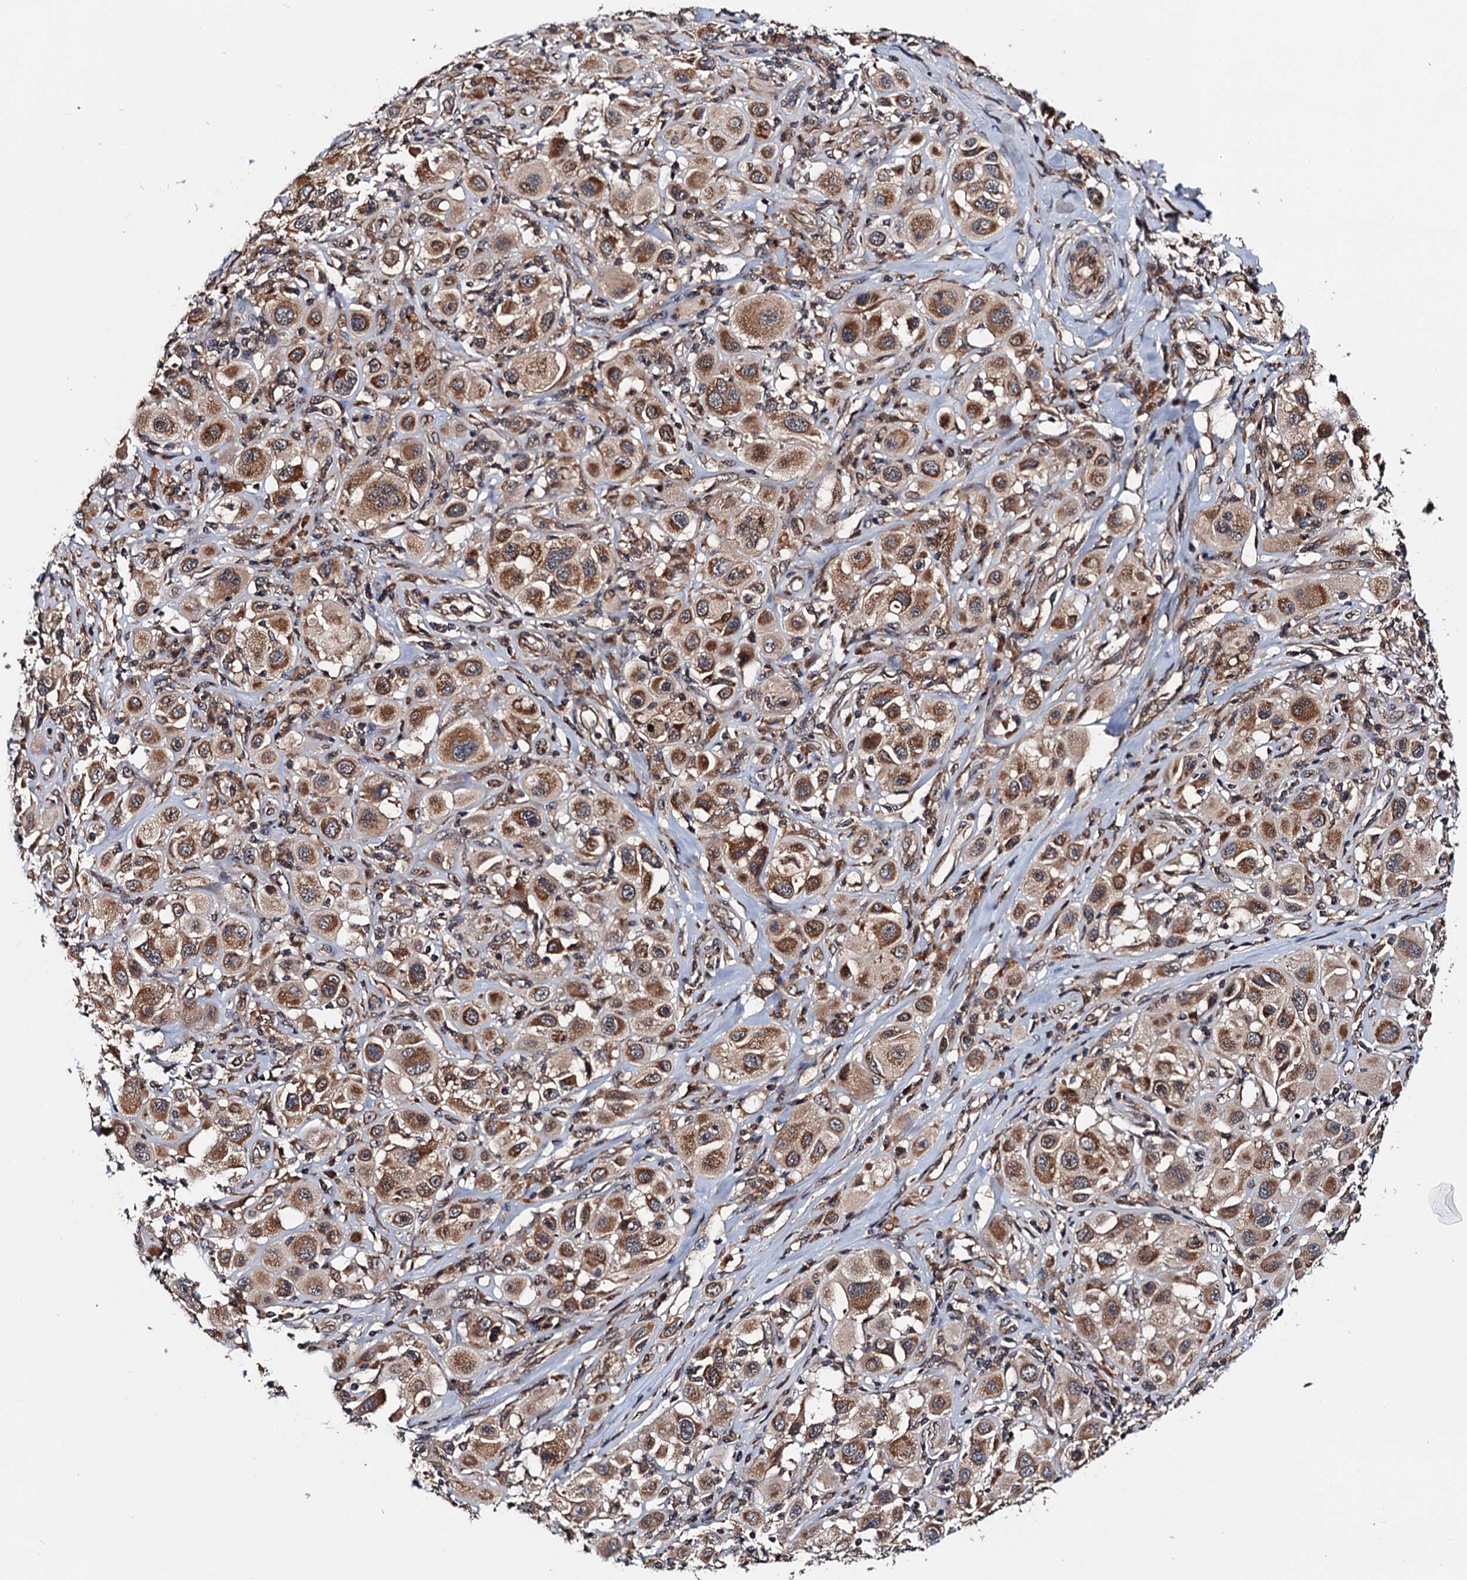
{"staining": {"intensity": "moderate", "quantity": ">75%", "location": "cytoplasmic/membranous"}, "tissue": "melanoma", "cell_type": "Tumor cells", "image_type": "cancer", "snomed": [{"axis": "morphology", "description": "Malignant melanoma, Metastatic site"}, {"axis": "topography", "description": "Skin"}], "caption": "Immunohistochemical staining of human malignant melanoma (metastatic site) reveals moderate cytoplasmic/membranous protein positivity in approximately >75% of tumor cells. Using DAB (3,3'-diaminobenzidine) (brown) and hematoxylin (blue) stains, captured at high magnification using brightfield microscopy.", "gene": "NAA16", "patient": {"sex": "male", "age": 41}}